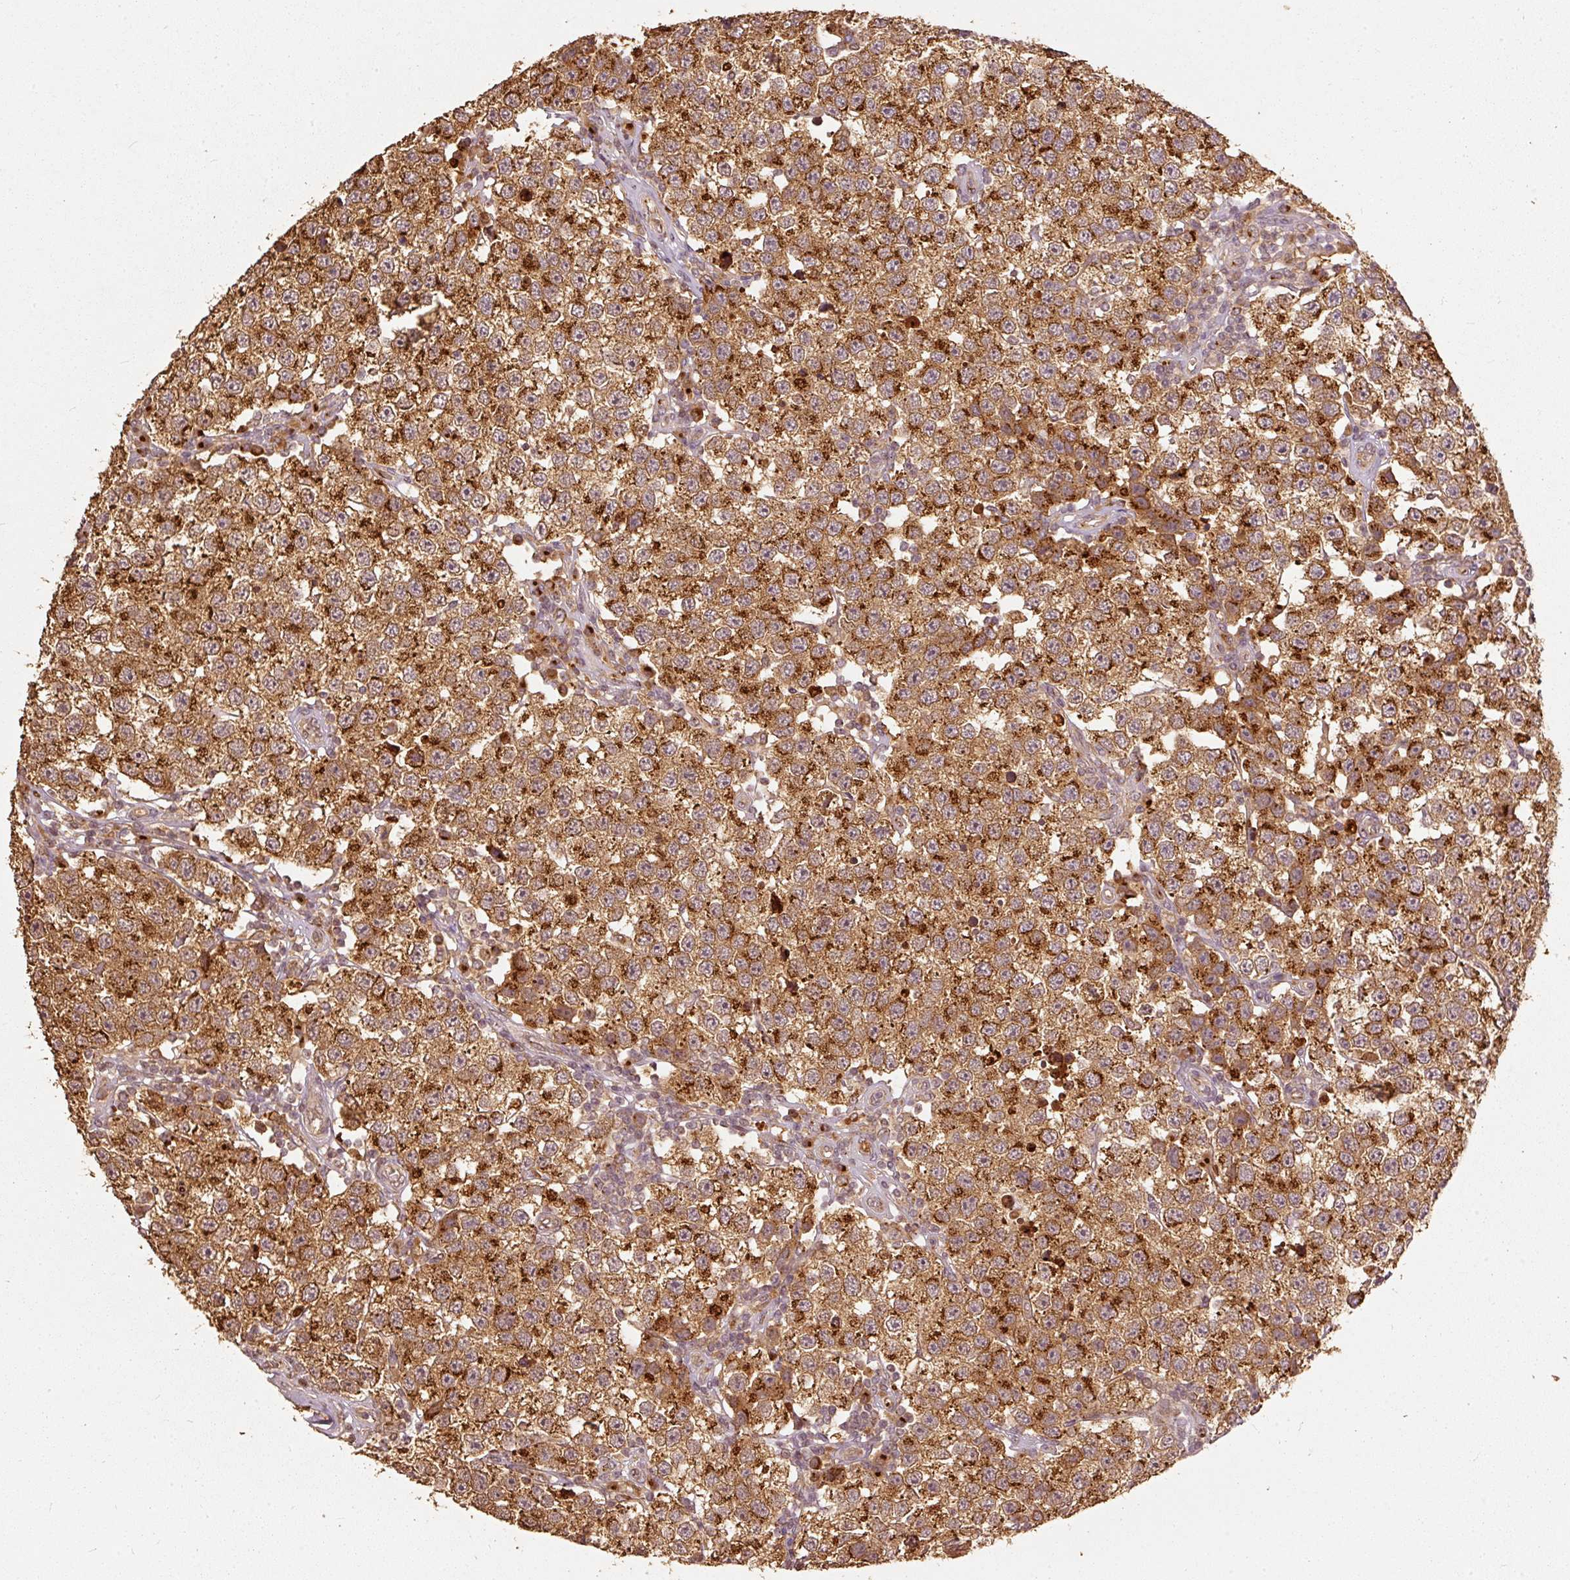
{"staining": {"intensity": "strong", "quantity": ">75%", "location": "cytoplasmic/membranous"}, "tissue": "testis cancer", "cell_type": "Tumor cells", "image_type": "cancer", "snomed": [{"axis": "morphology", "description": "Seminoma, NOS"}, {"axis": "topography", "description": "Testis"}], "caption": "IHC staining of seminoma (testis), which displays high levels of strong cytoplasmic/membranous positivity in approximately >75% of tumor cells indicating strong cytoplasmic/membranous protein staining. The staining was performed using DAB (brown) for protein detection and nuclei were counterstained in hematoxylin (blue).", "gene": "FUT8", "patient": {"sex": "male", "age": 34}}